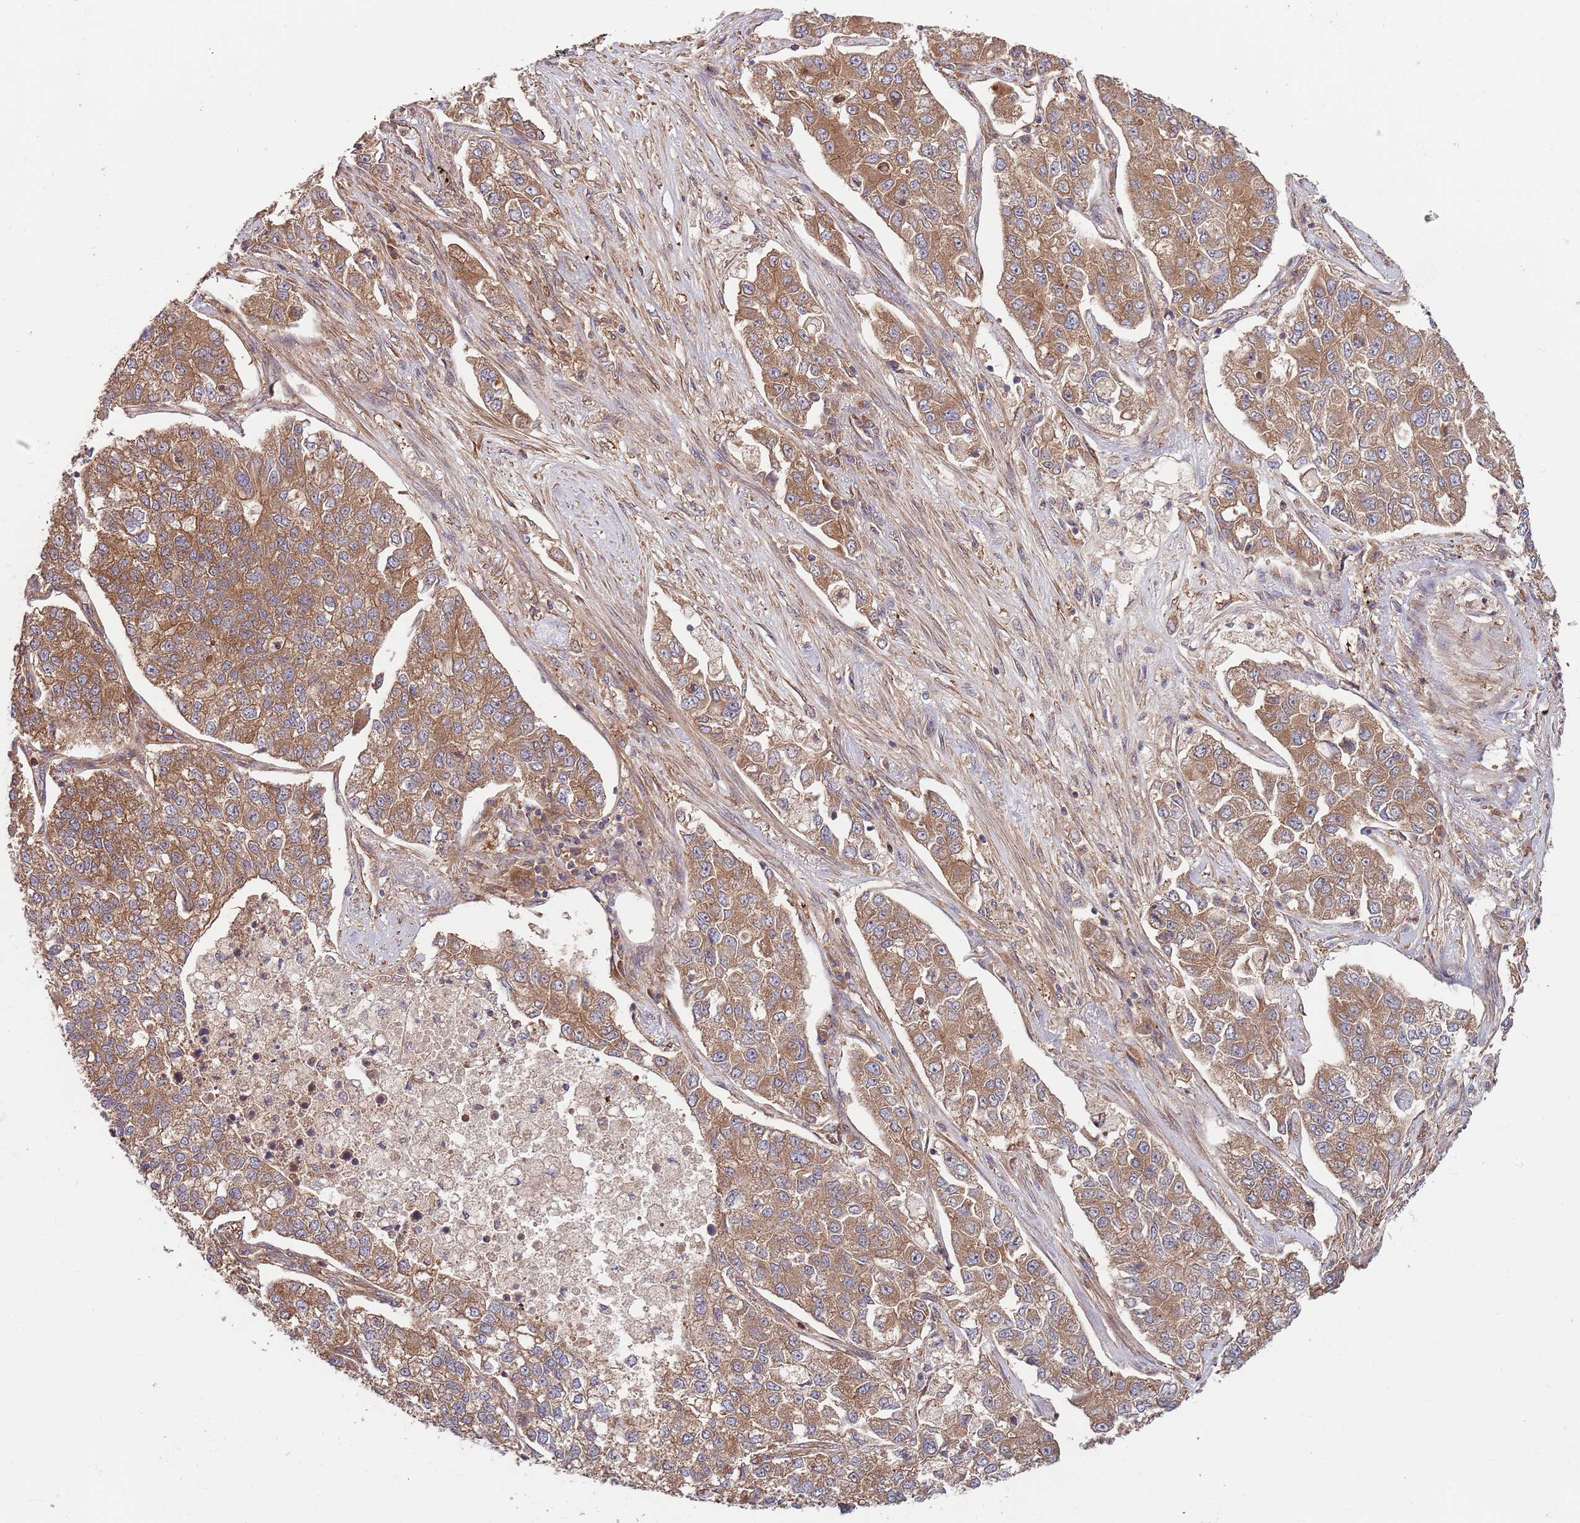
{"staining": {"intensity": "moderate", "quantity": ">75%", "location": "cytoplasmic/membranous"}, "tissue": "lung cancer", "cell_type": "Tumor cells", "image_type": "cancer", "snomed": [{"axis": "morphology", "description": "Adenocarcinoma, NOS"}, {"axis": "topography", "description": "Lung"}], "caption": "IHC (DAB) staining of human adenocarcinoma (lung) shows moderate cytoplasmic/membranous protein expression in approximately >75% of tumor cells.", "gene": "EIF3F", "patient": {"sex": "male", "age": 49}}